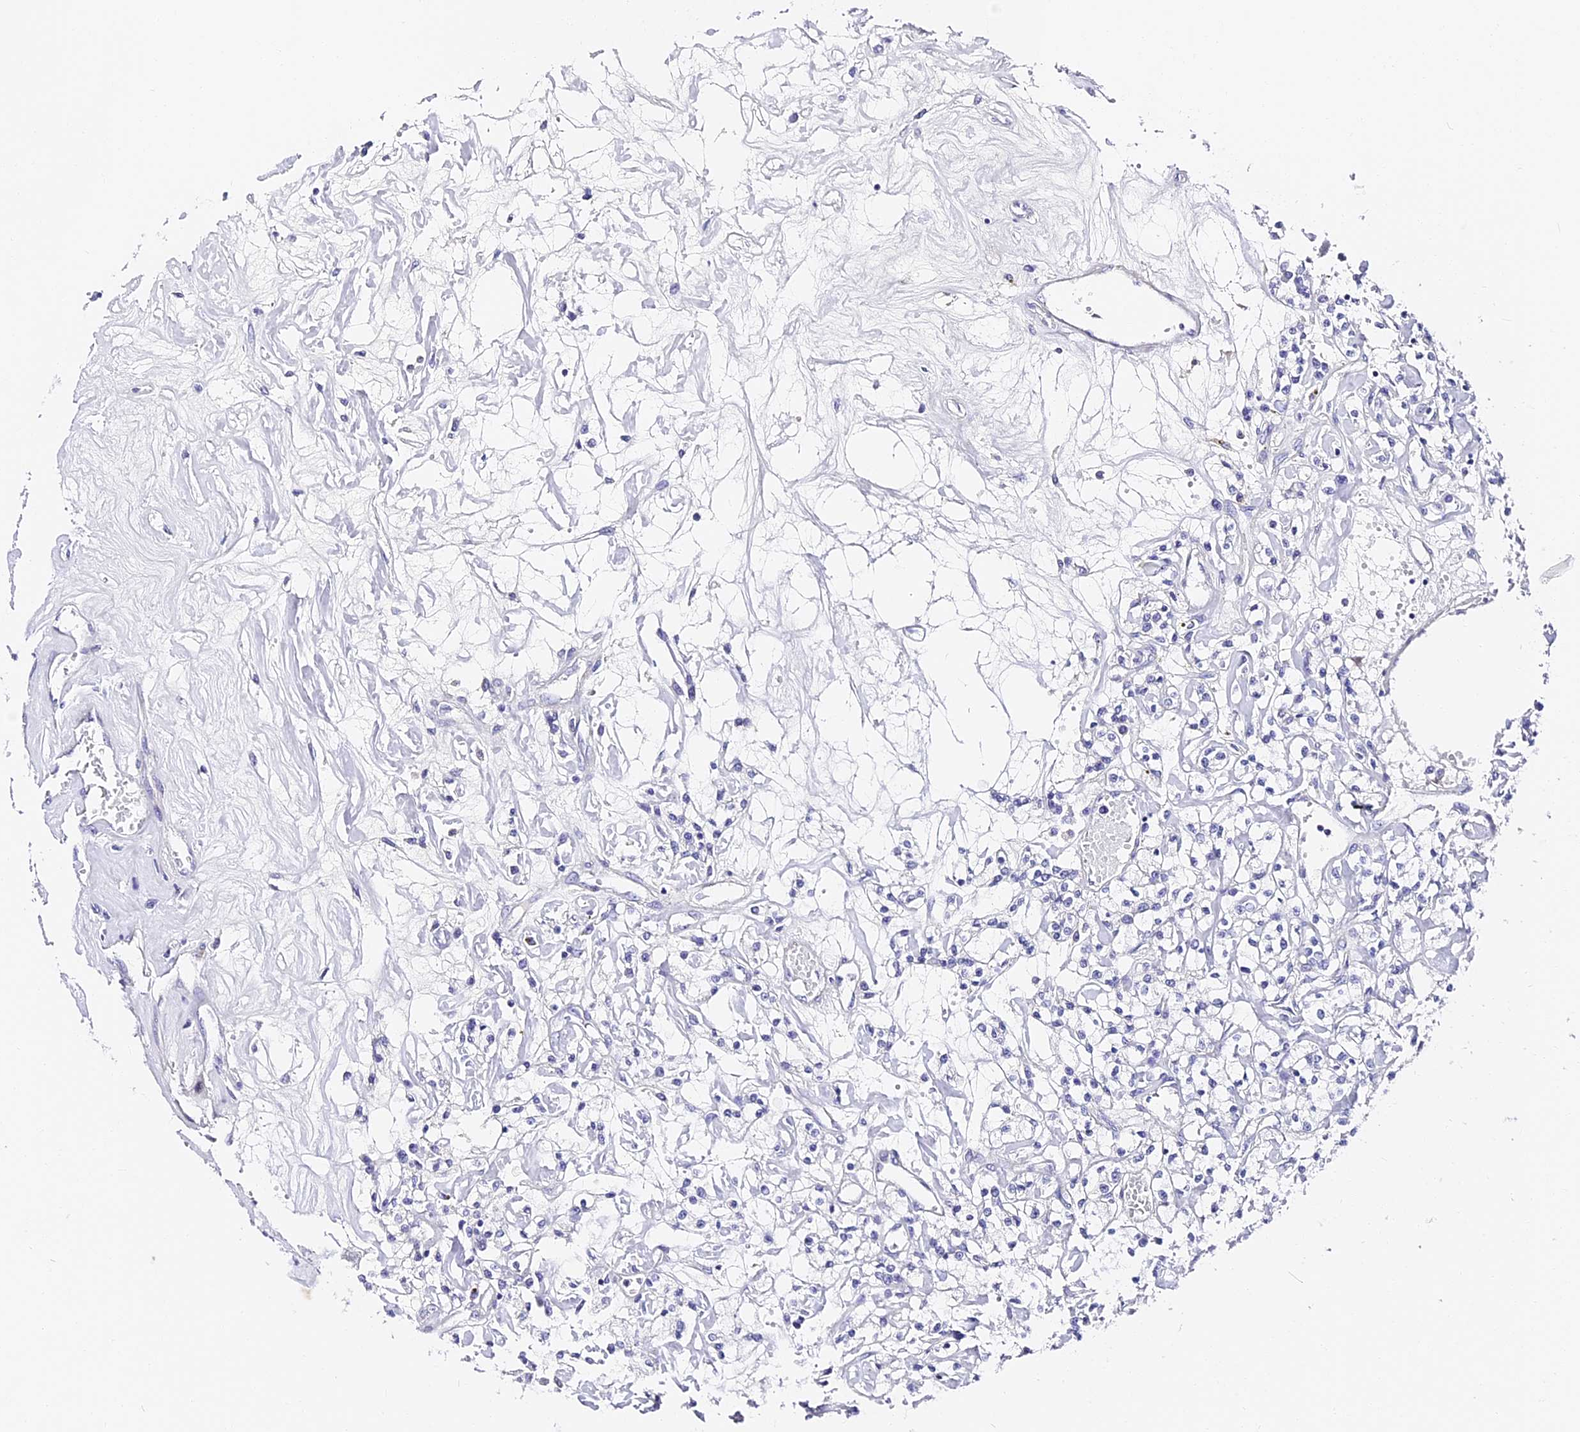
{"staining": {"intensity": "negative", "quantity": "none", "location": "none"}, "tissue": "renal cancer", "cell_type": "Tumor cells", "image_type": "cancer", "snomed": [{"axis": "morphology", "description": "Adenocarcinoma, NOS"}, {"axis": "topography", "description": "Kidney"}], "caption": "A high-resolution image shows immunohistochemistry staining of renal adenocarcinoma, which displays no significant positivity in tumor cells.", "gene": "VPS33B", "patient": {"sex": "female", "age": 59}}